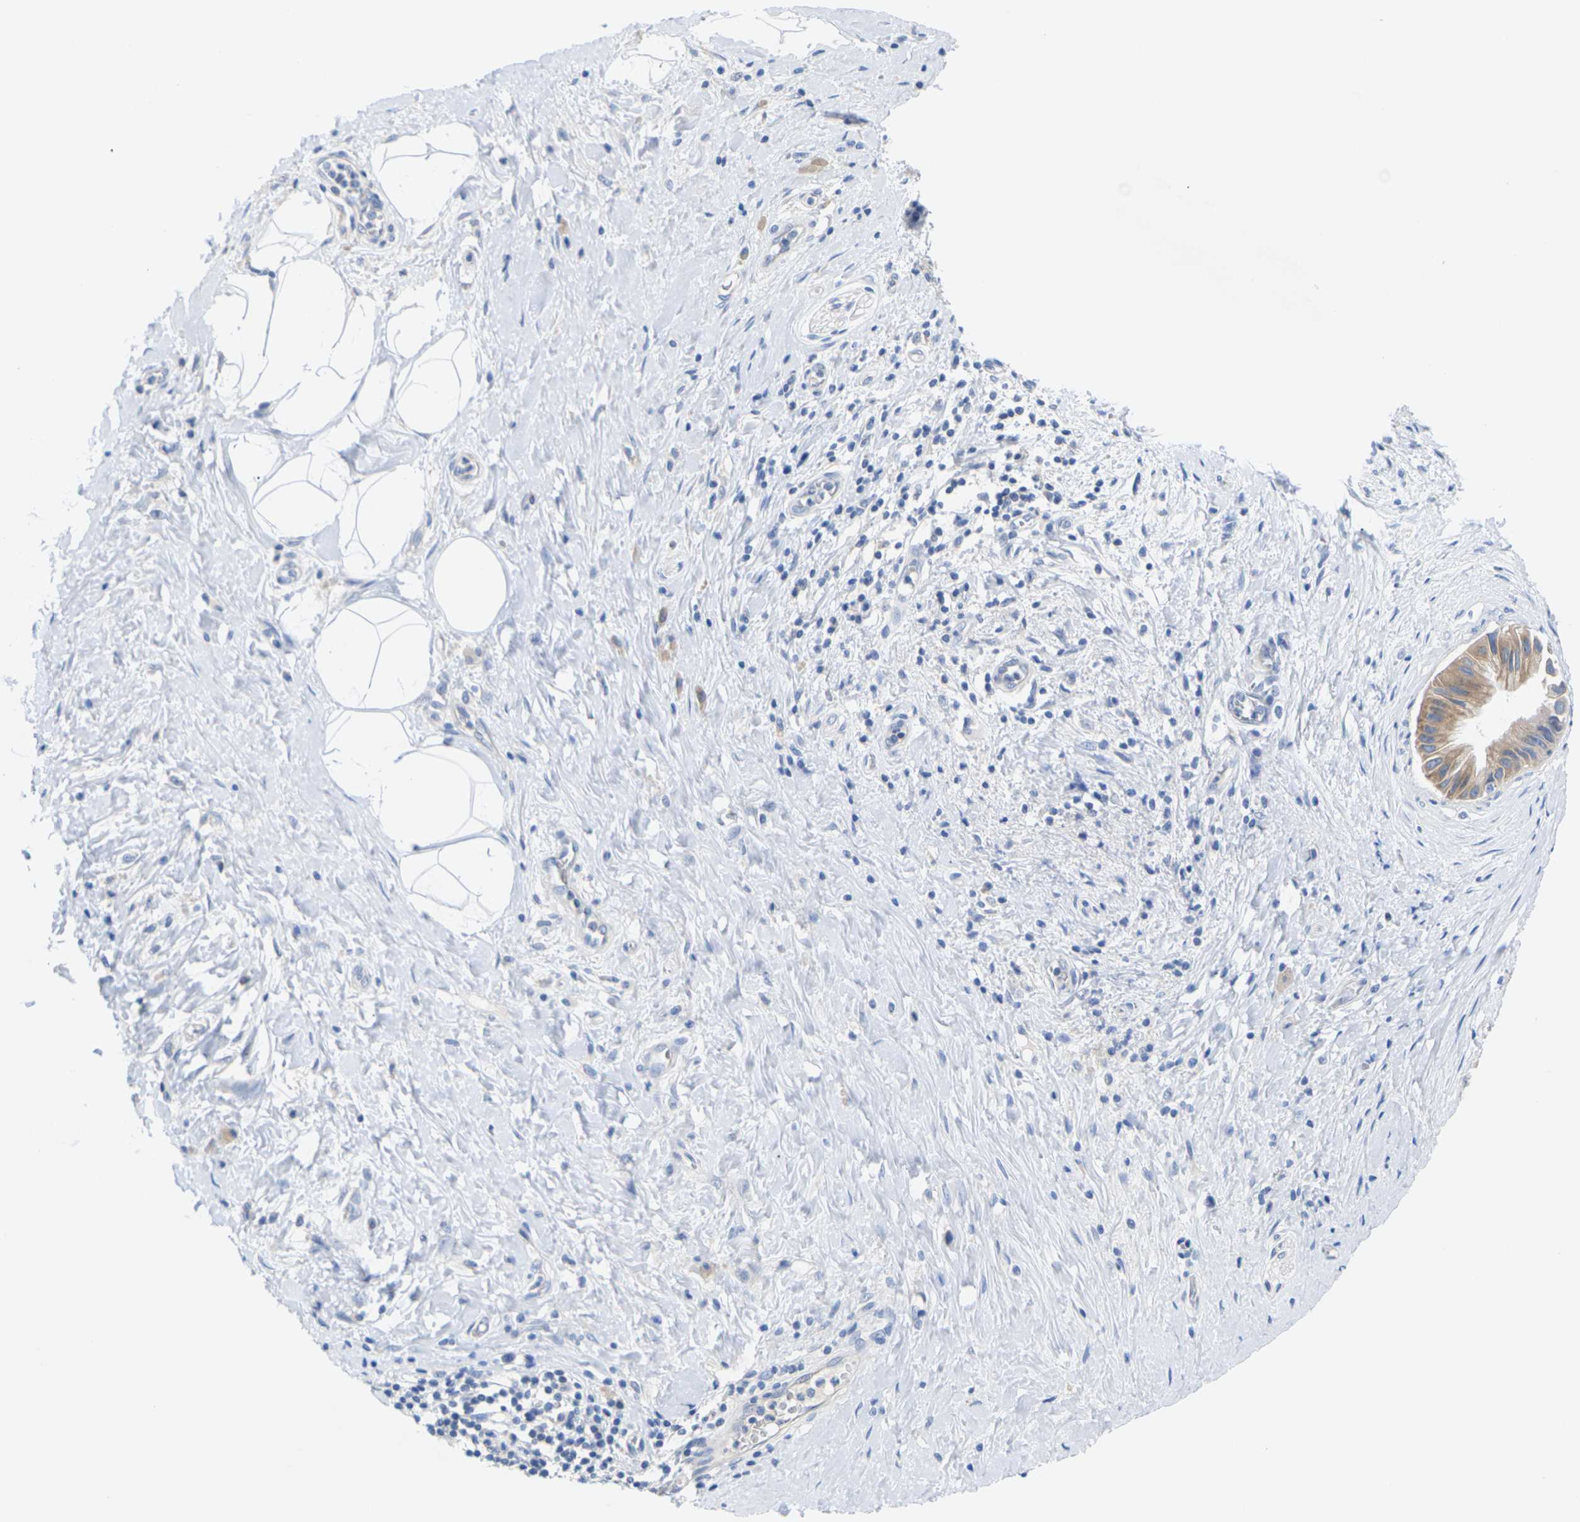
{"staining": {"intensity": "moderate", "quantity": ">75%", "location": "cytoplasmic/membranous"}, "tissue": "pancreatic cancer", "cell_type": "Tumor cells", "image_type": "cancer", "snomed": [{"axis": "morphology", "description": "Adenocarcinoma, NOS"}, {"axis": "topography", "description": "Pancreas"}], "caption": "IHC photomicrograph of neoplastic tissue: human adenocarcinoma (pancreatic) stained using IHC reveals medium levels of moderate protein expression localized specifically in the cytoplasmic/membranous of tumor cells, appearing as a cytoplasmic/membranous brown color.", "gene": "TMCO4", "patient": {"sex": "male", "age": 55}}